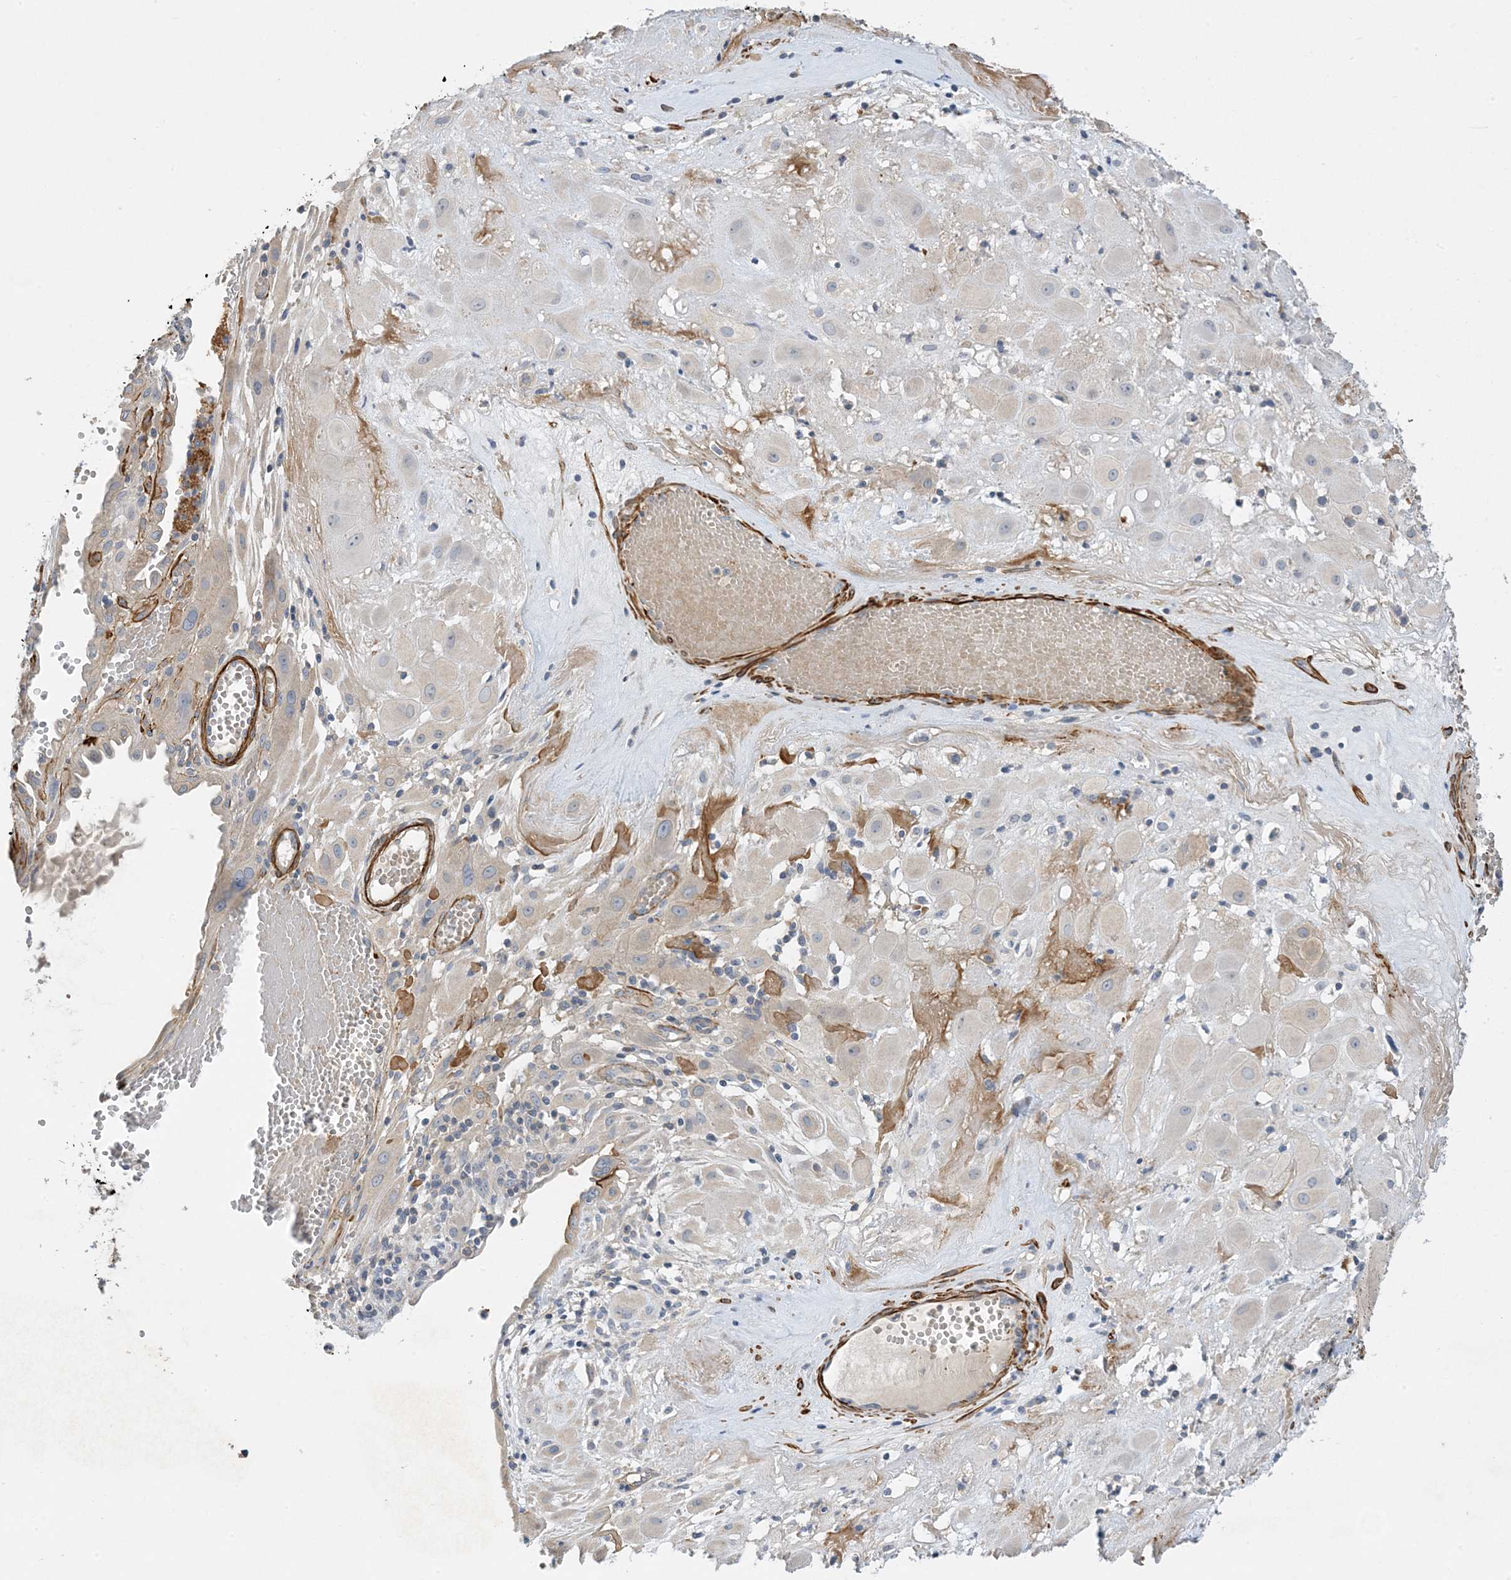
{"staining": {"intensity": "weak", "quantity": "<25%", "location": "cytoplasmic/membranous"}, "tissue": "cervical cancer", "cell_type": "Tumor cells", "image_type": "cancer", "snomed": [{"axis": "morphology", "description": "Squamous cell carcinoma, NOS"}, {"axis": "topography", "description": "Cervix"}], "caption": "Protein analysis of cervical cancer (squamous cell carcinoma) exhibits no significant positivity in tumor cells.", "gene": "KIFBP", "patient": {"sex": "female", "age": 34}}